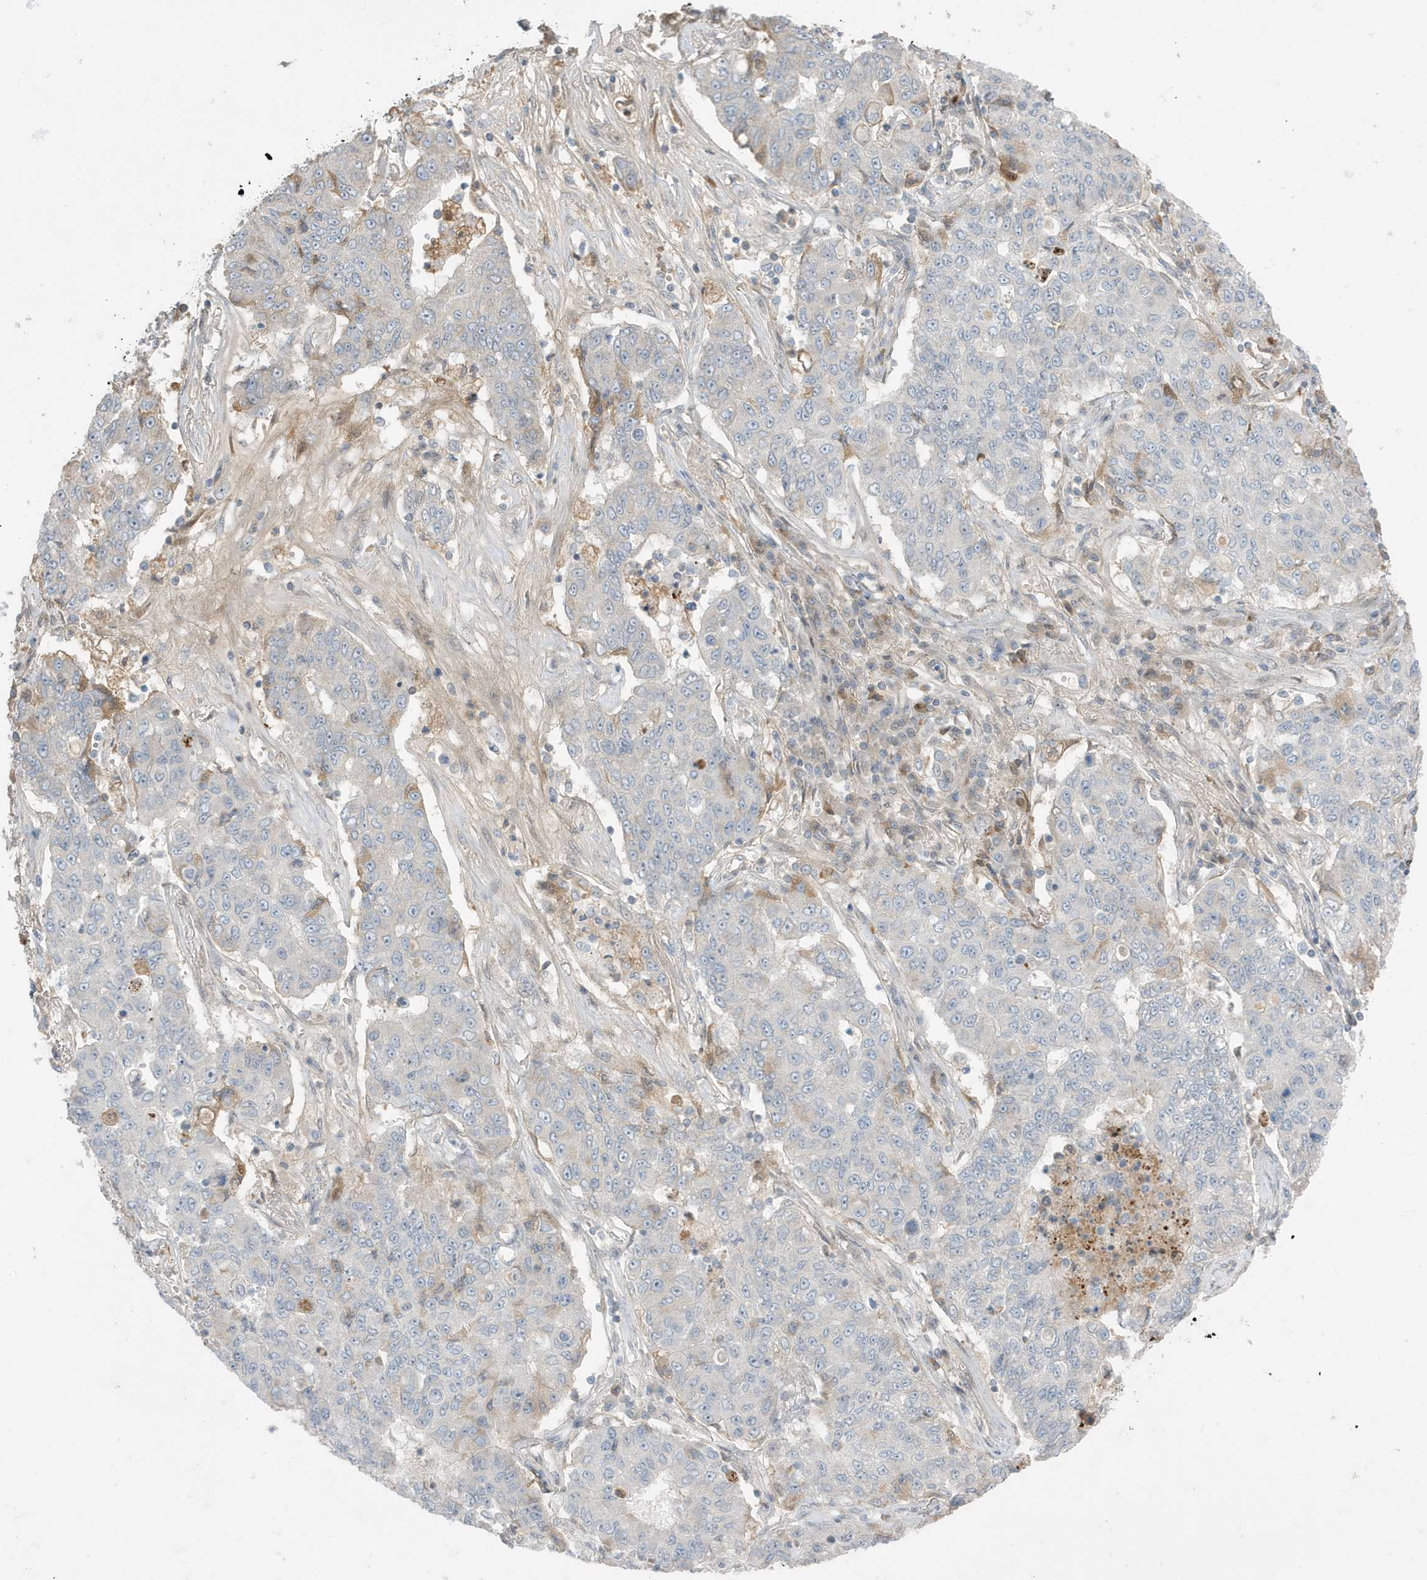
{"staining": {"intensity": "negative", "quantity": "none", "location": "none"}, "tissue": "lung cancer", "cell_type": "Tumor cells", "image_type": "cancer", "snomed": [{"axis": "morphology", "description": "Squamous cell carcinoma, NOS"}, {"axis": "topography", "description": "Lung"}], "caption": "This is an immunohistochemistry (IHC) histopathology image of human squamous cell carcinoma (lung). There is no staining in tumor cells.", "gene": "FNDC1", "patient": {"sex": "male", "age": 74}}